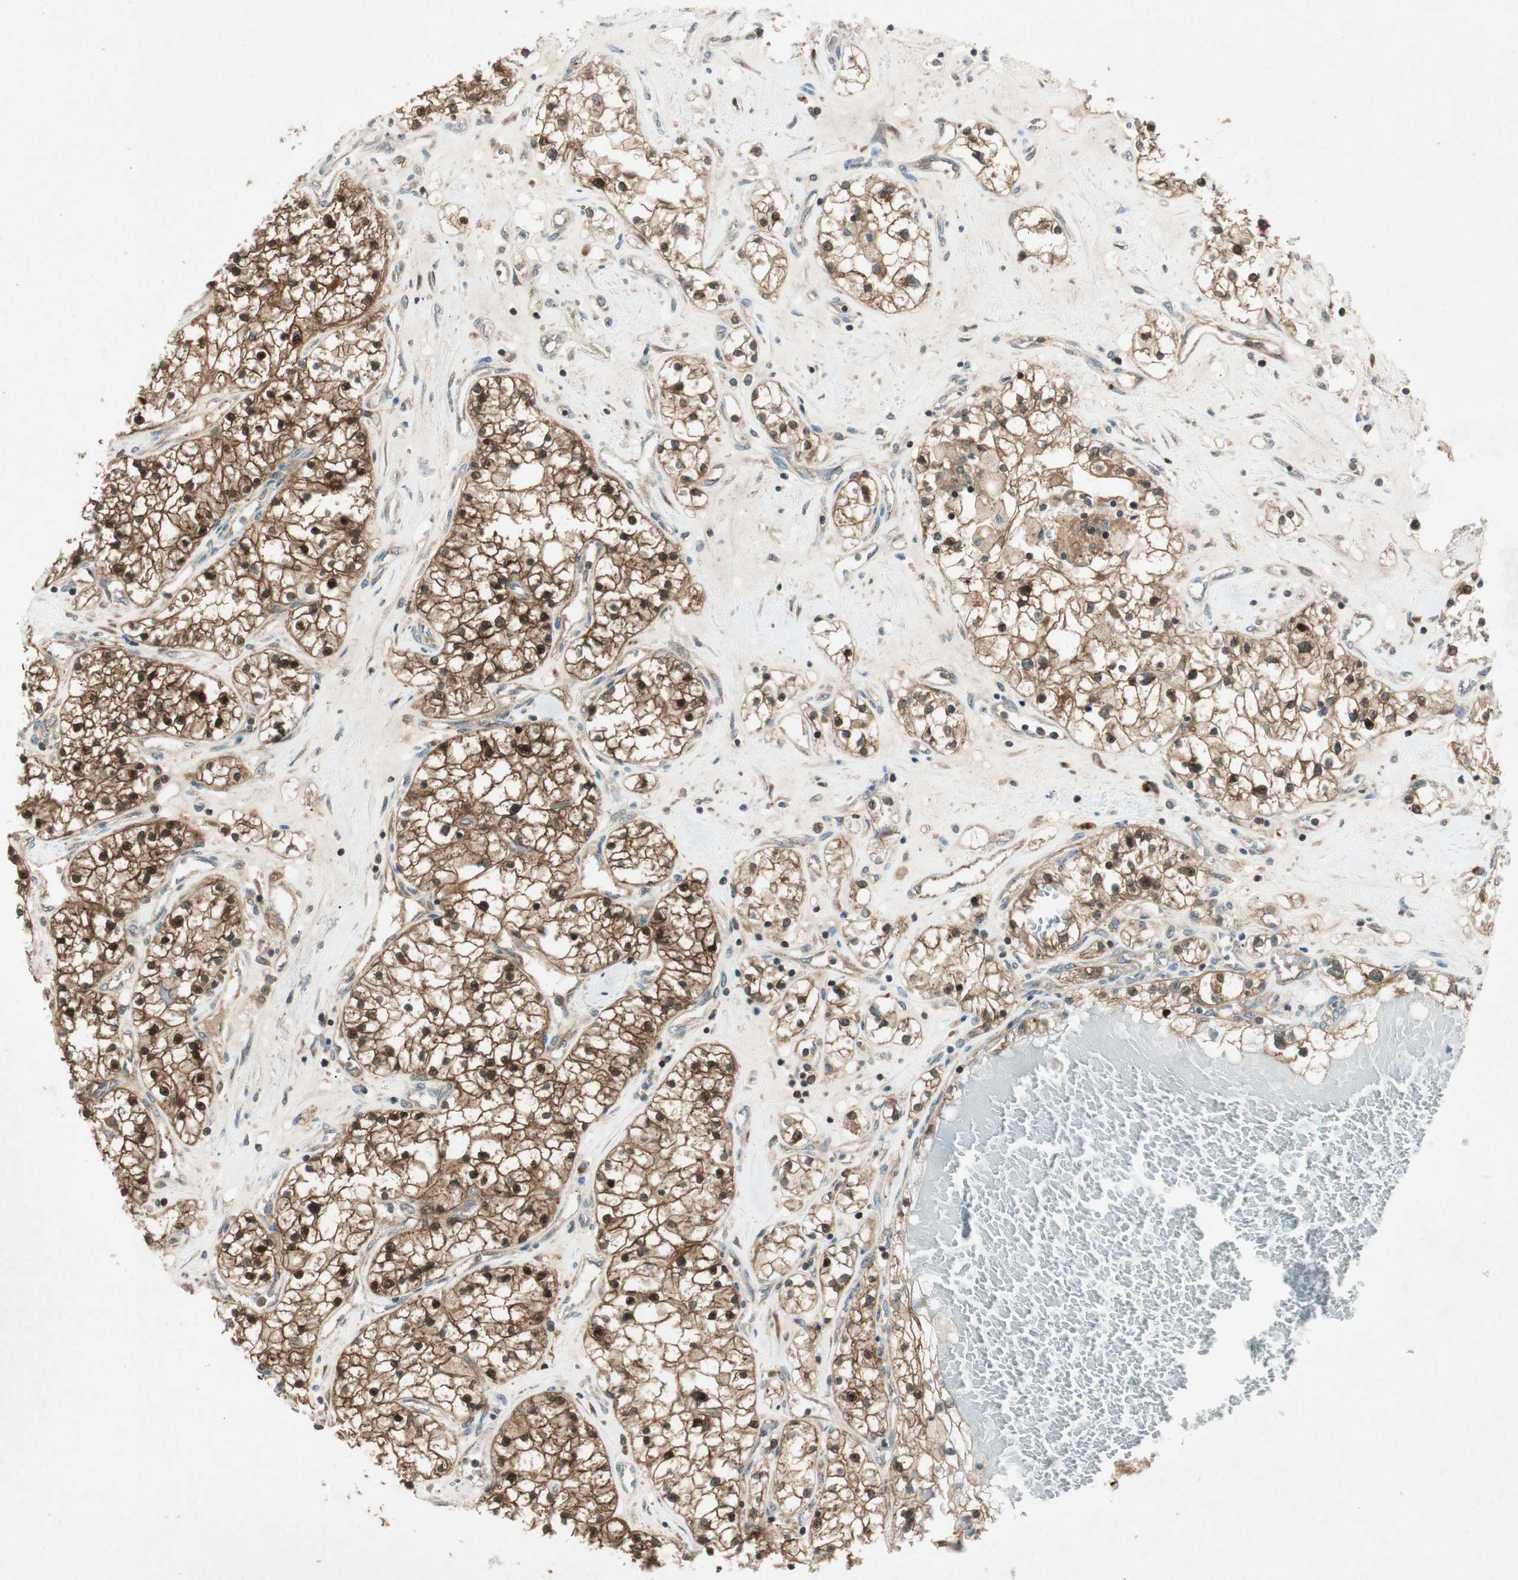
{"staining": {"intensity": "strong", "quantity": ">75%", "location": "cytoplasmic/membranous,nuclear"}, "tissue": "renal cancer", "cell_type": "Tumor cells", "image_type": "cancer", "snomed": [{"axis": "morphology", "description": "Adenocarcinoma, NOS"}, {"axis": "topography", "description": "Kidney"}], "caption": "Renal adenocarcinoma was stained to show a protein in brown. There is high levels of strong cytoplasmic/membranous and nuclear staining in approximately >75% of tumor cells.", "gene": "CHADL", "patient": {"sex": "male", "age": 68}}